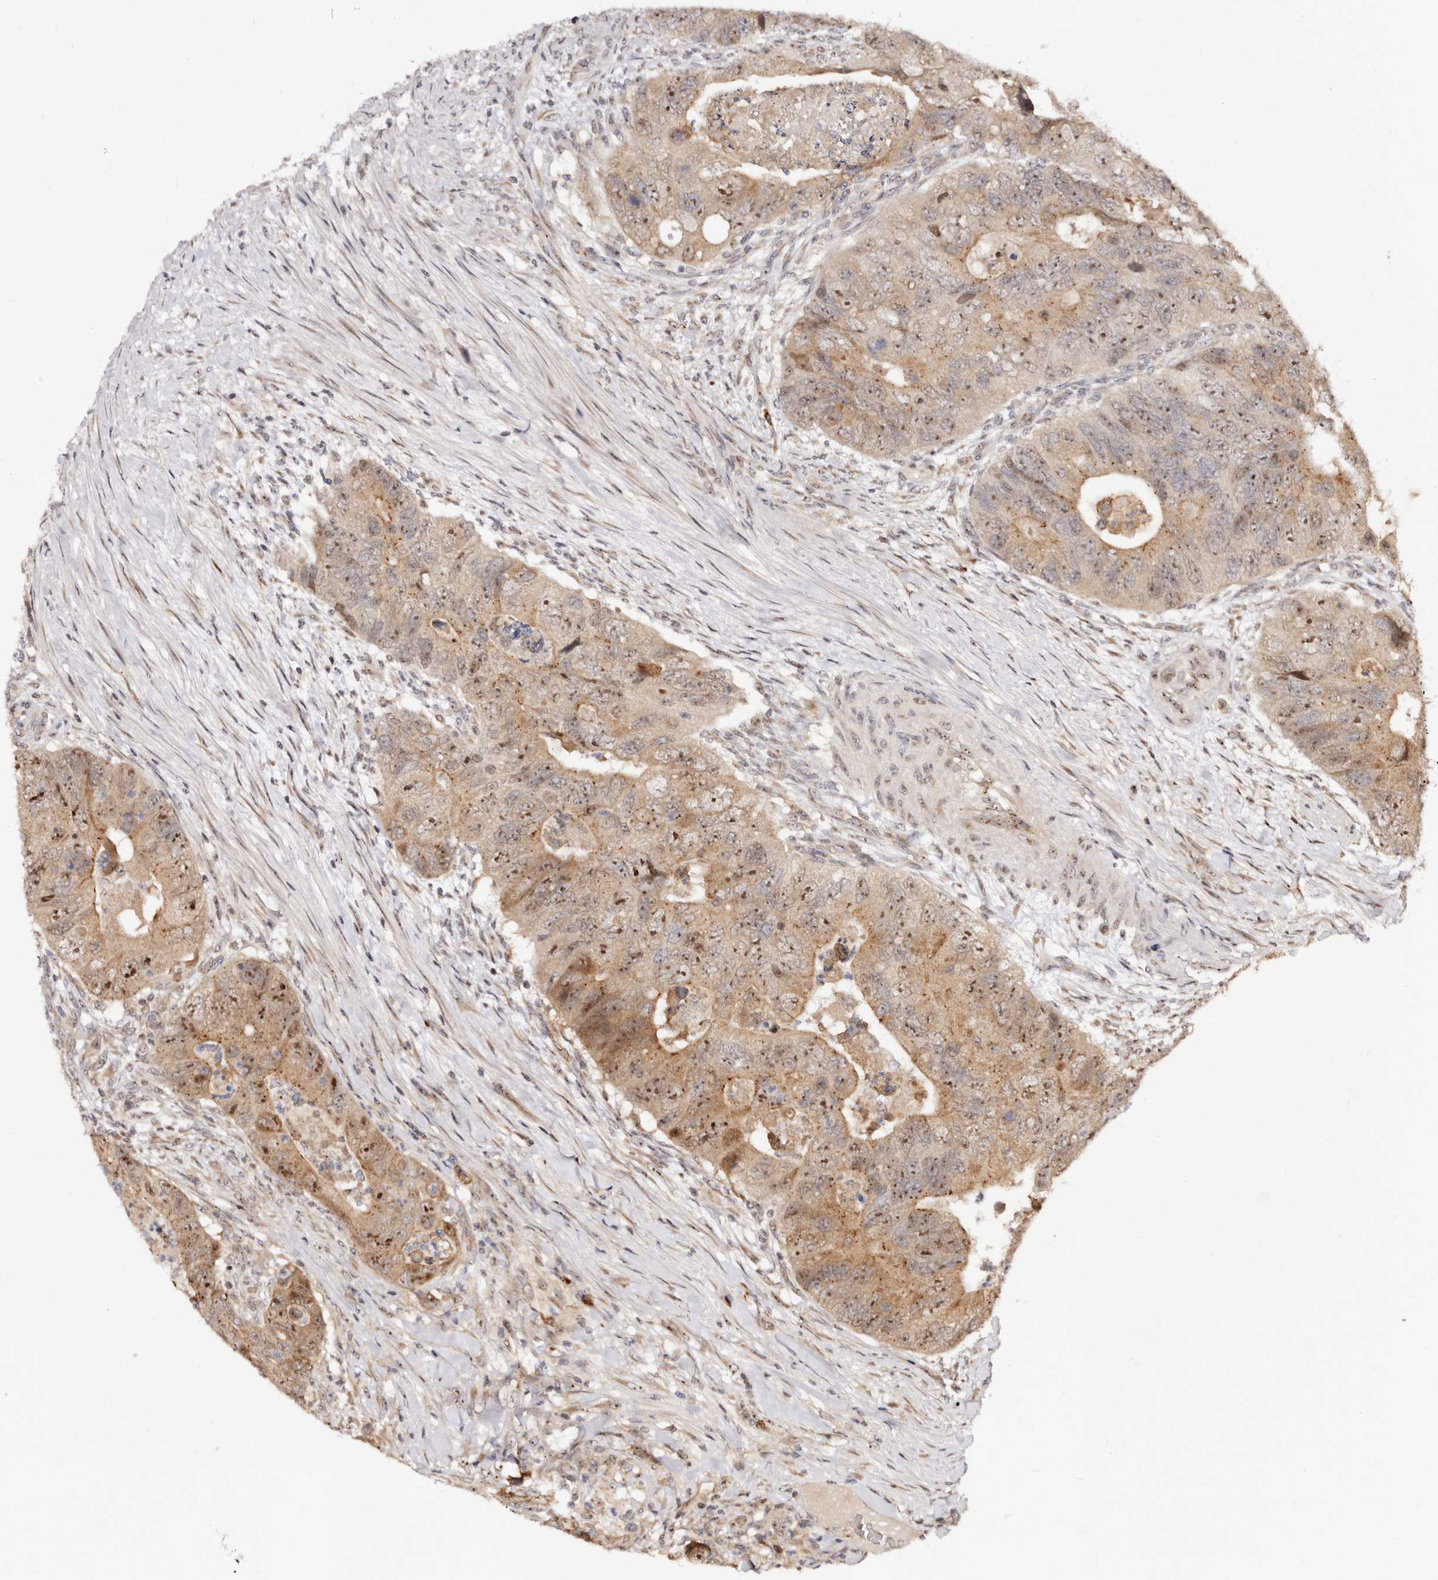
{"staining": {"intensity": "strong", "quantity": ">75%", "location": "cytoplasmic/membranous,nuclear"}, "tissue": "colorectal cancer", "cell_type": "Tumor cells", "image_type": "cancer", "snomed": [{"axis": "morphology", "description": "Adenocarcinoma, NOS"}, {"axis": "topography", "description": "Rectum"}], "caption": "Protein expression analysis of colorectal cancer (adenocarcinoma) shows strong cytoplasmic/membranous and nuclear positivity in approximately >75% of tumor cells.", "gene": "APOL6", "patient": {"sex": "male", "age": 63}}